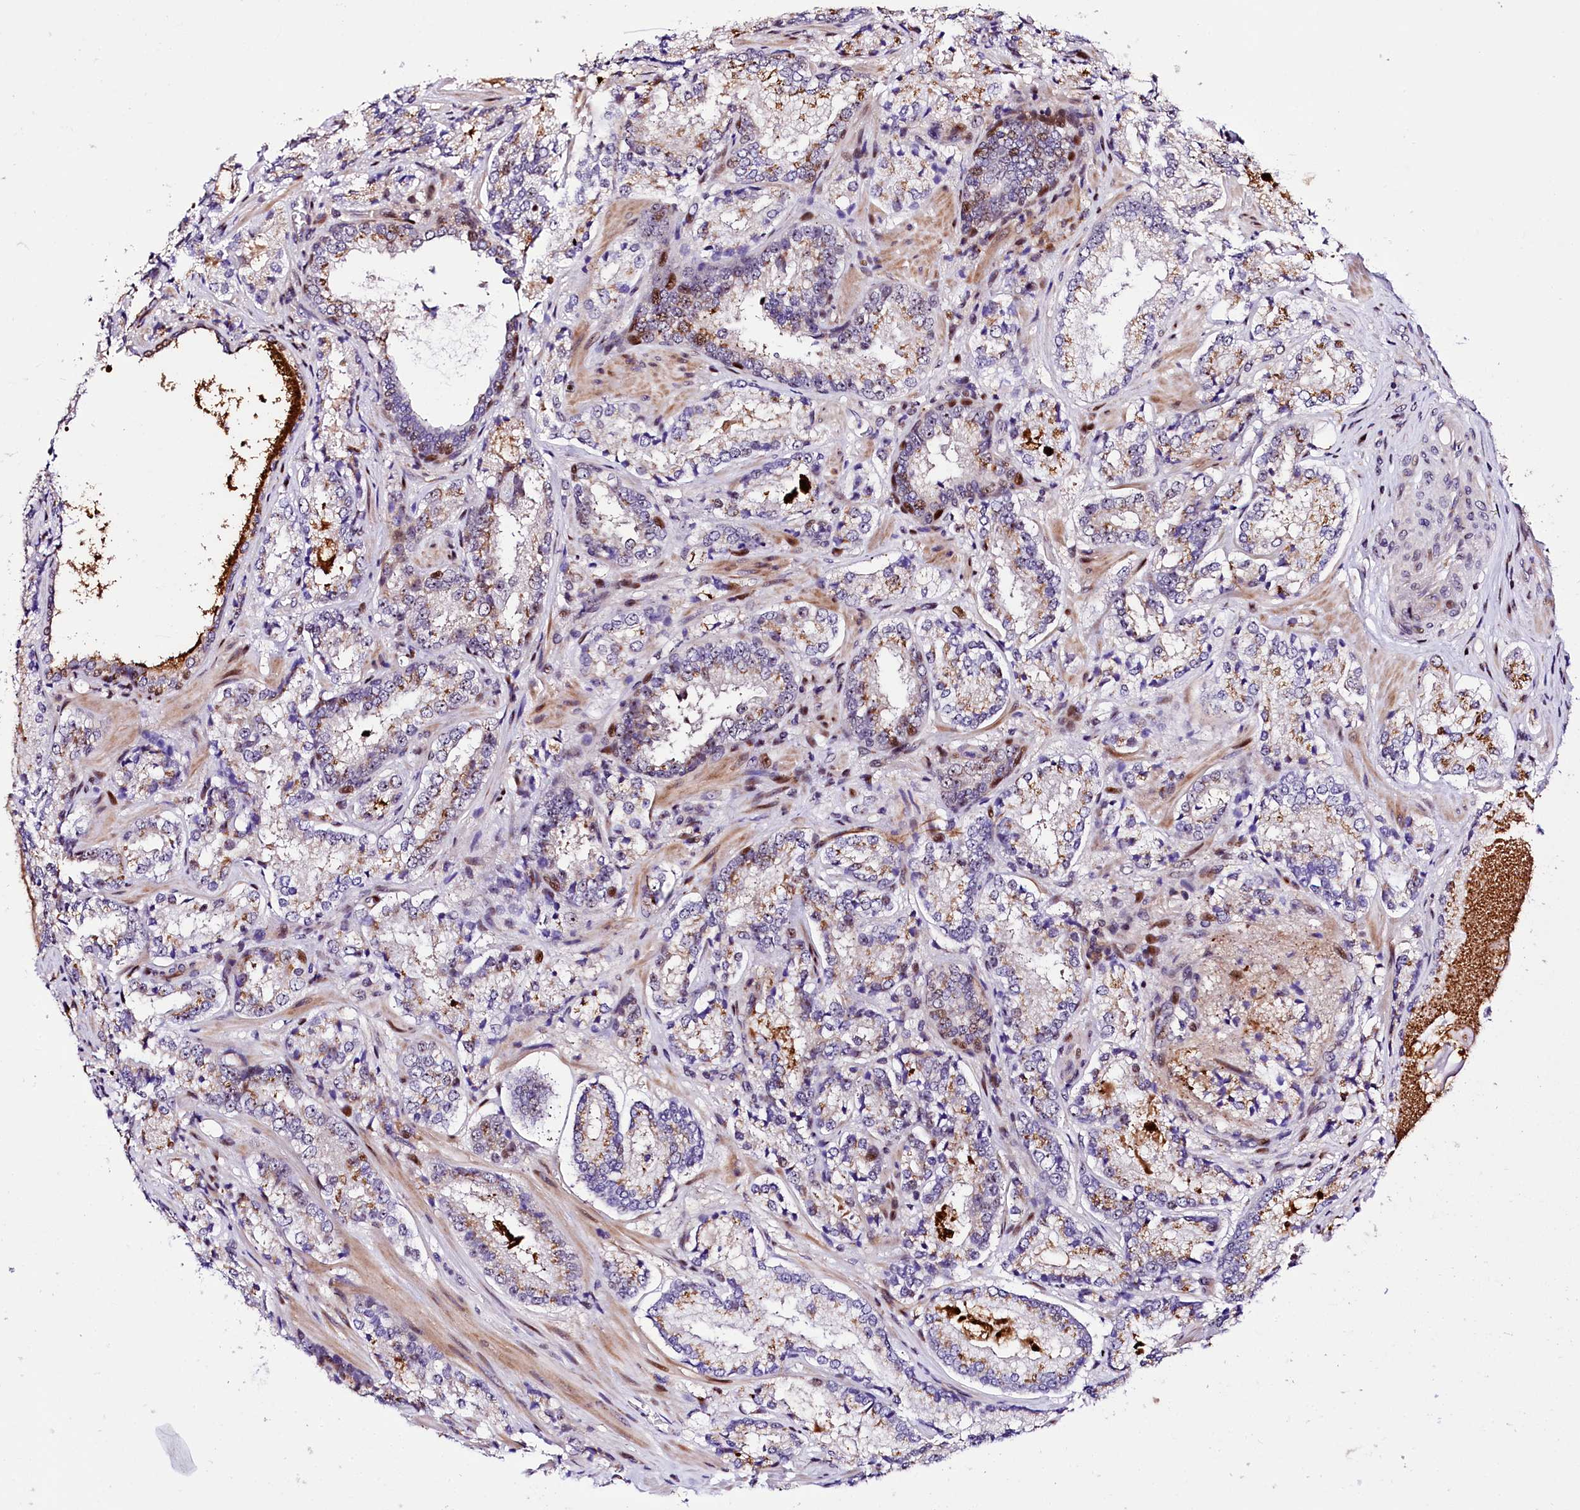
{"staining": {"intensity": "moderate", "quantity": "<25%", "location": "cytoplasmic/membranous,nuclear"}, "tissue": "prostate cancer", "cell_type": "Tumor cells", "image_type": "cancer", "snomed": [{"axis": "morphology", "description": "Adenocarcinoma, Low grade"}, {"axis": "topography", "description": "Prostate"}], "caption": "Immunohistochemical staining of prostate low-grade adenocarcinoma displays moderate cytoplasmic/membranous and nuclear protein positivity in about <25% of tumor cells.", "gene": "TRMT112", "patient": {"sex": "male", "age": 74}}